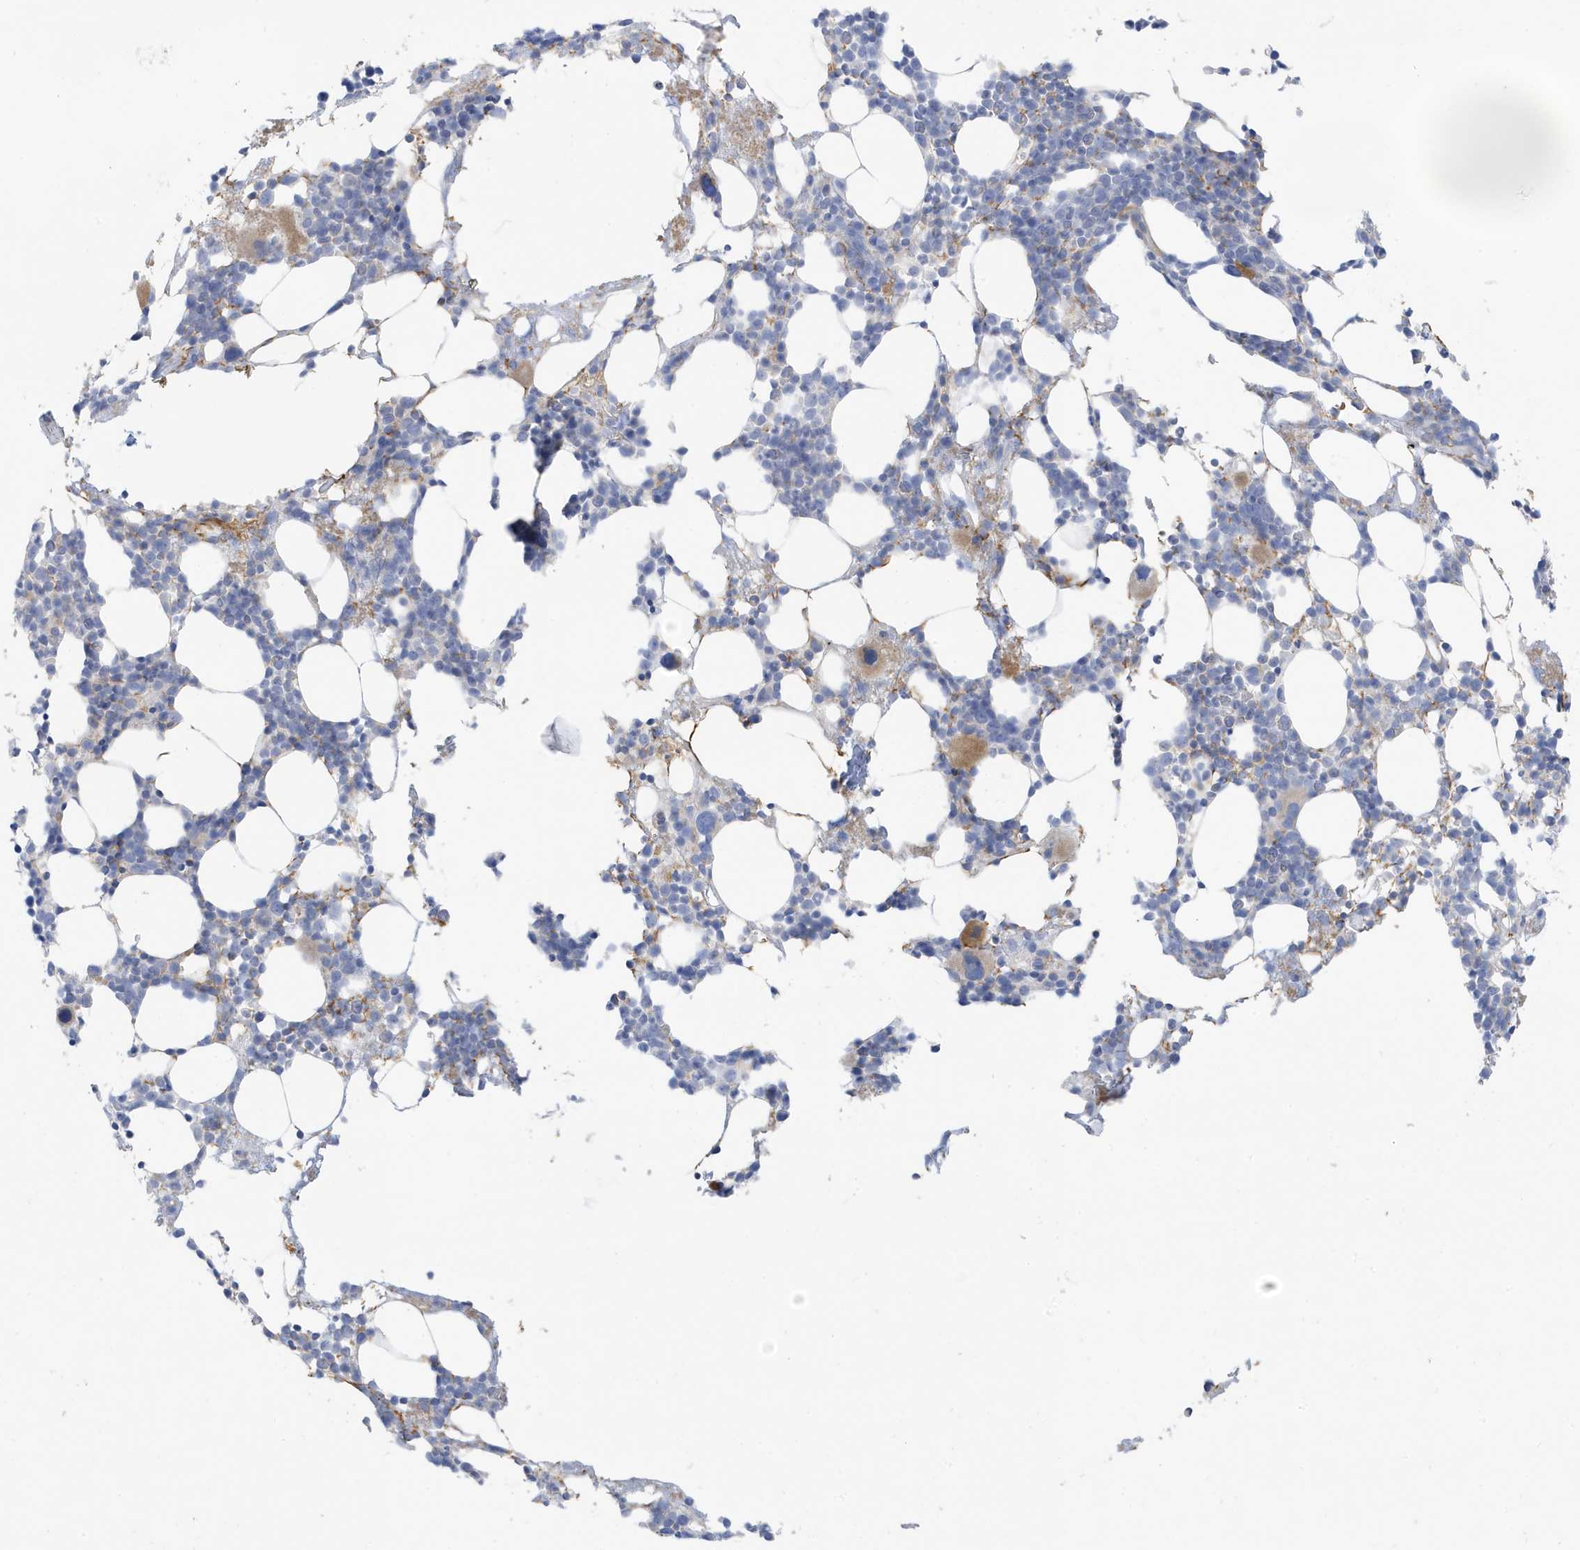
{"staining": {"intensity": "moderate", "quantity": "<25%", "location": "cytoplasmic/membranous"}, "tissue": "bone marrow", "cell_type": "Hematopoietic cells", "image_type": "normal", "snomed": [{"axis": "morphology", "description": "Normal tissue, NOS"}, {"axis": "topography", "description": "Bone marrow"}], "caption": "Bone marrow stained with DAB immunohistochemistry shows low levels of moderate cytoplasmic/membranous positivity in about <25% of hematopoietic cells.", "gene": "ATP13A5", "patient": {"sex": "male", "age": 58}}